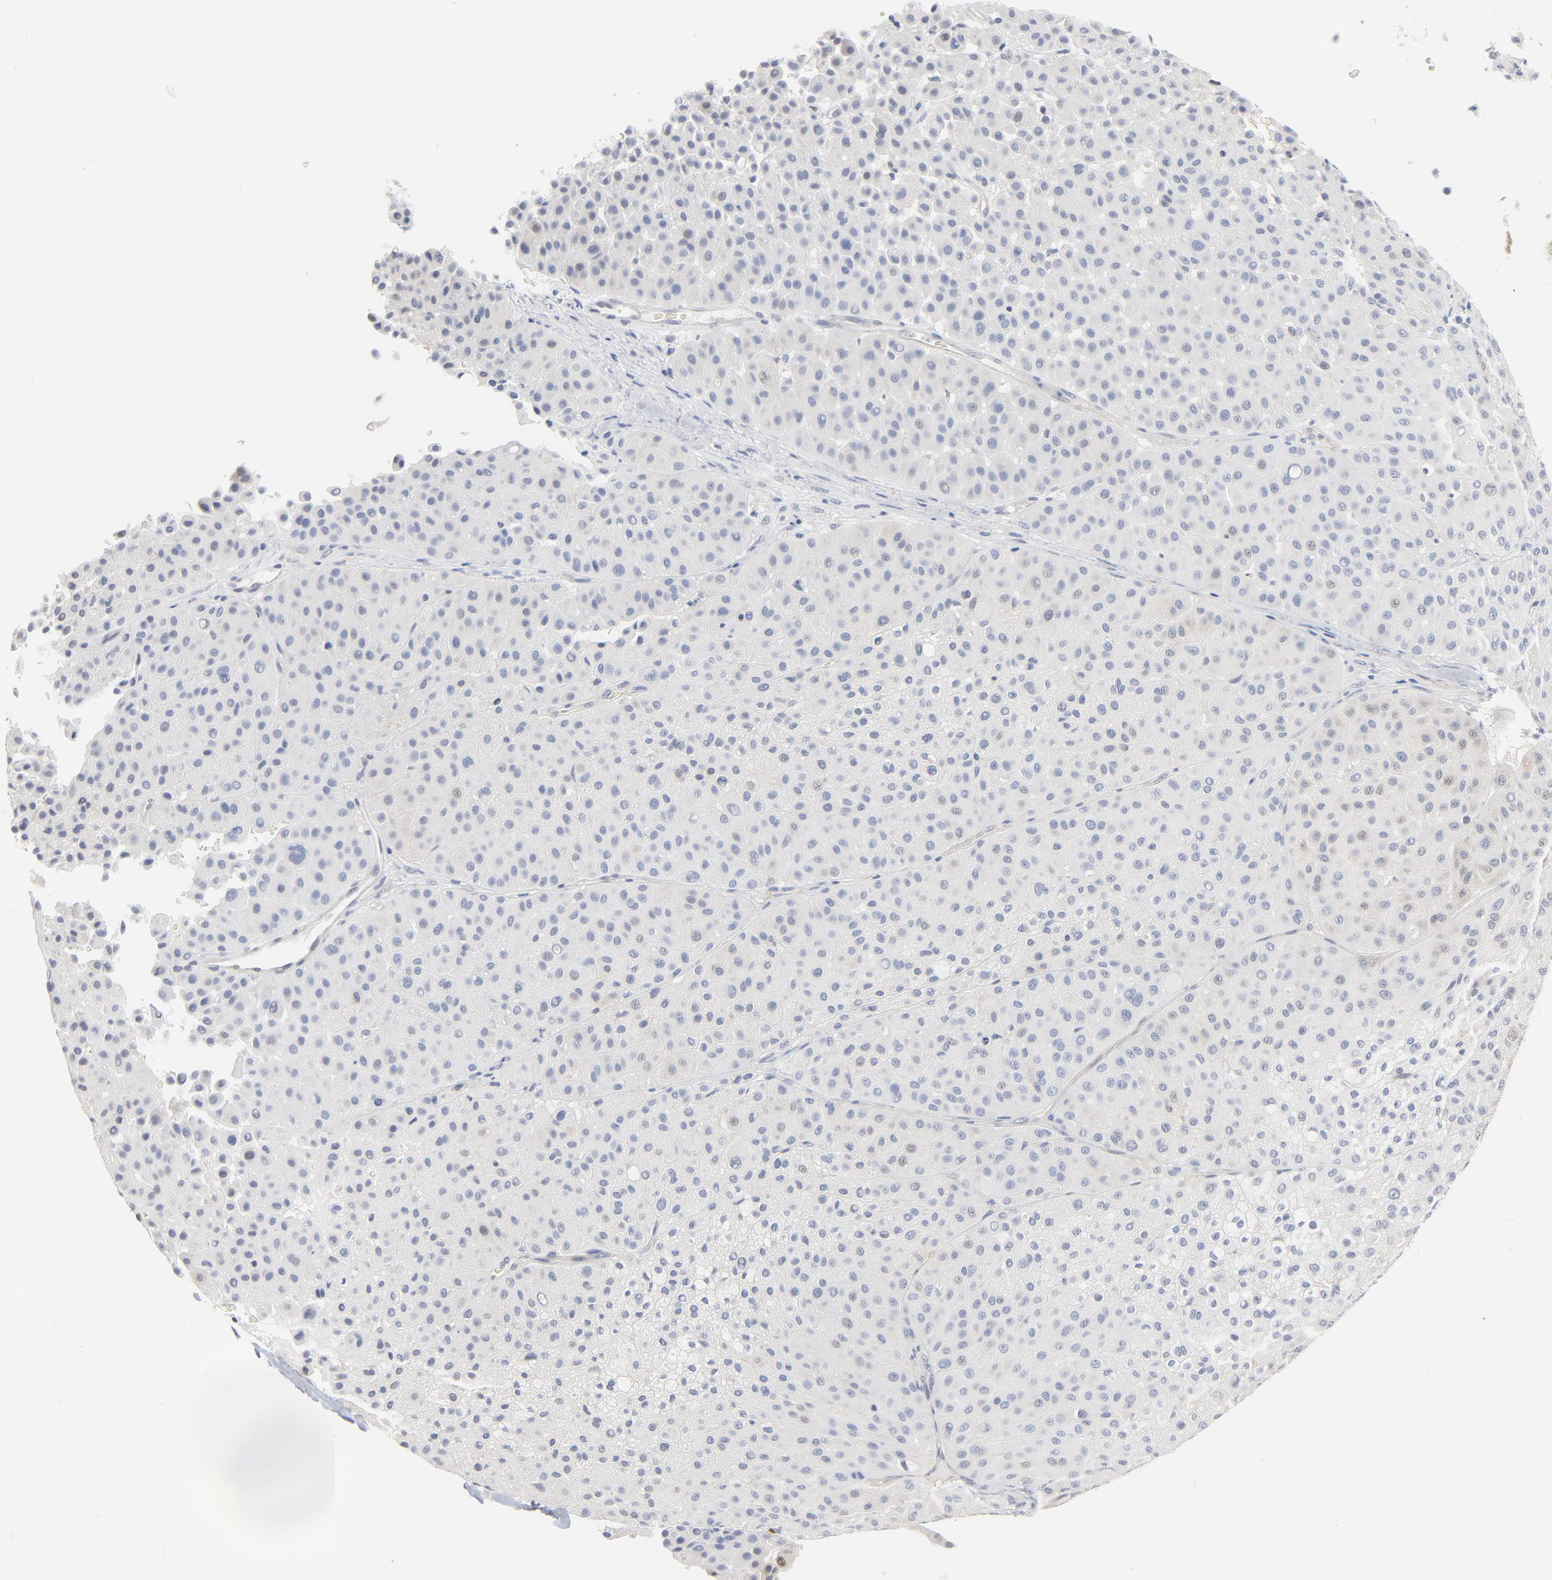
{"staining": {"intensity": "negative", "quantity": "none", "location": "none"}, "tissue": "melanoma", "cell_type": "Tumor cells", "image_type": "cancer", "snomed": [{"axis": "morphology", "description": "Normal tissue, NOS"}, {"axis": "morphology", "description": "Malignant melanoma, Metastatic site"}, {"axis": "topography", "description": "Skin"}], "caption": "Immunohistochemistry (IHC) histopathology image of neoplastic tissue: melanoma stained with DAB shows no significant protein staining in tumor cells.", "gene": "EPCAM", "patient": {"sex": "male", "age": 41}}